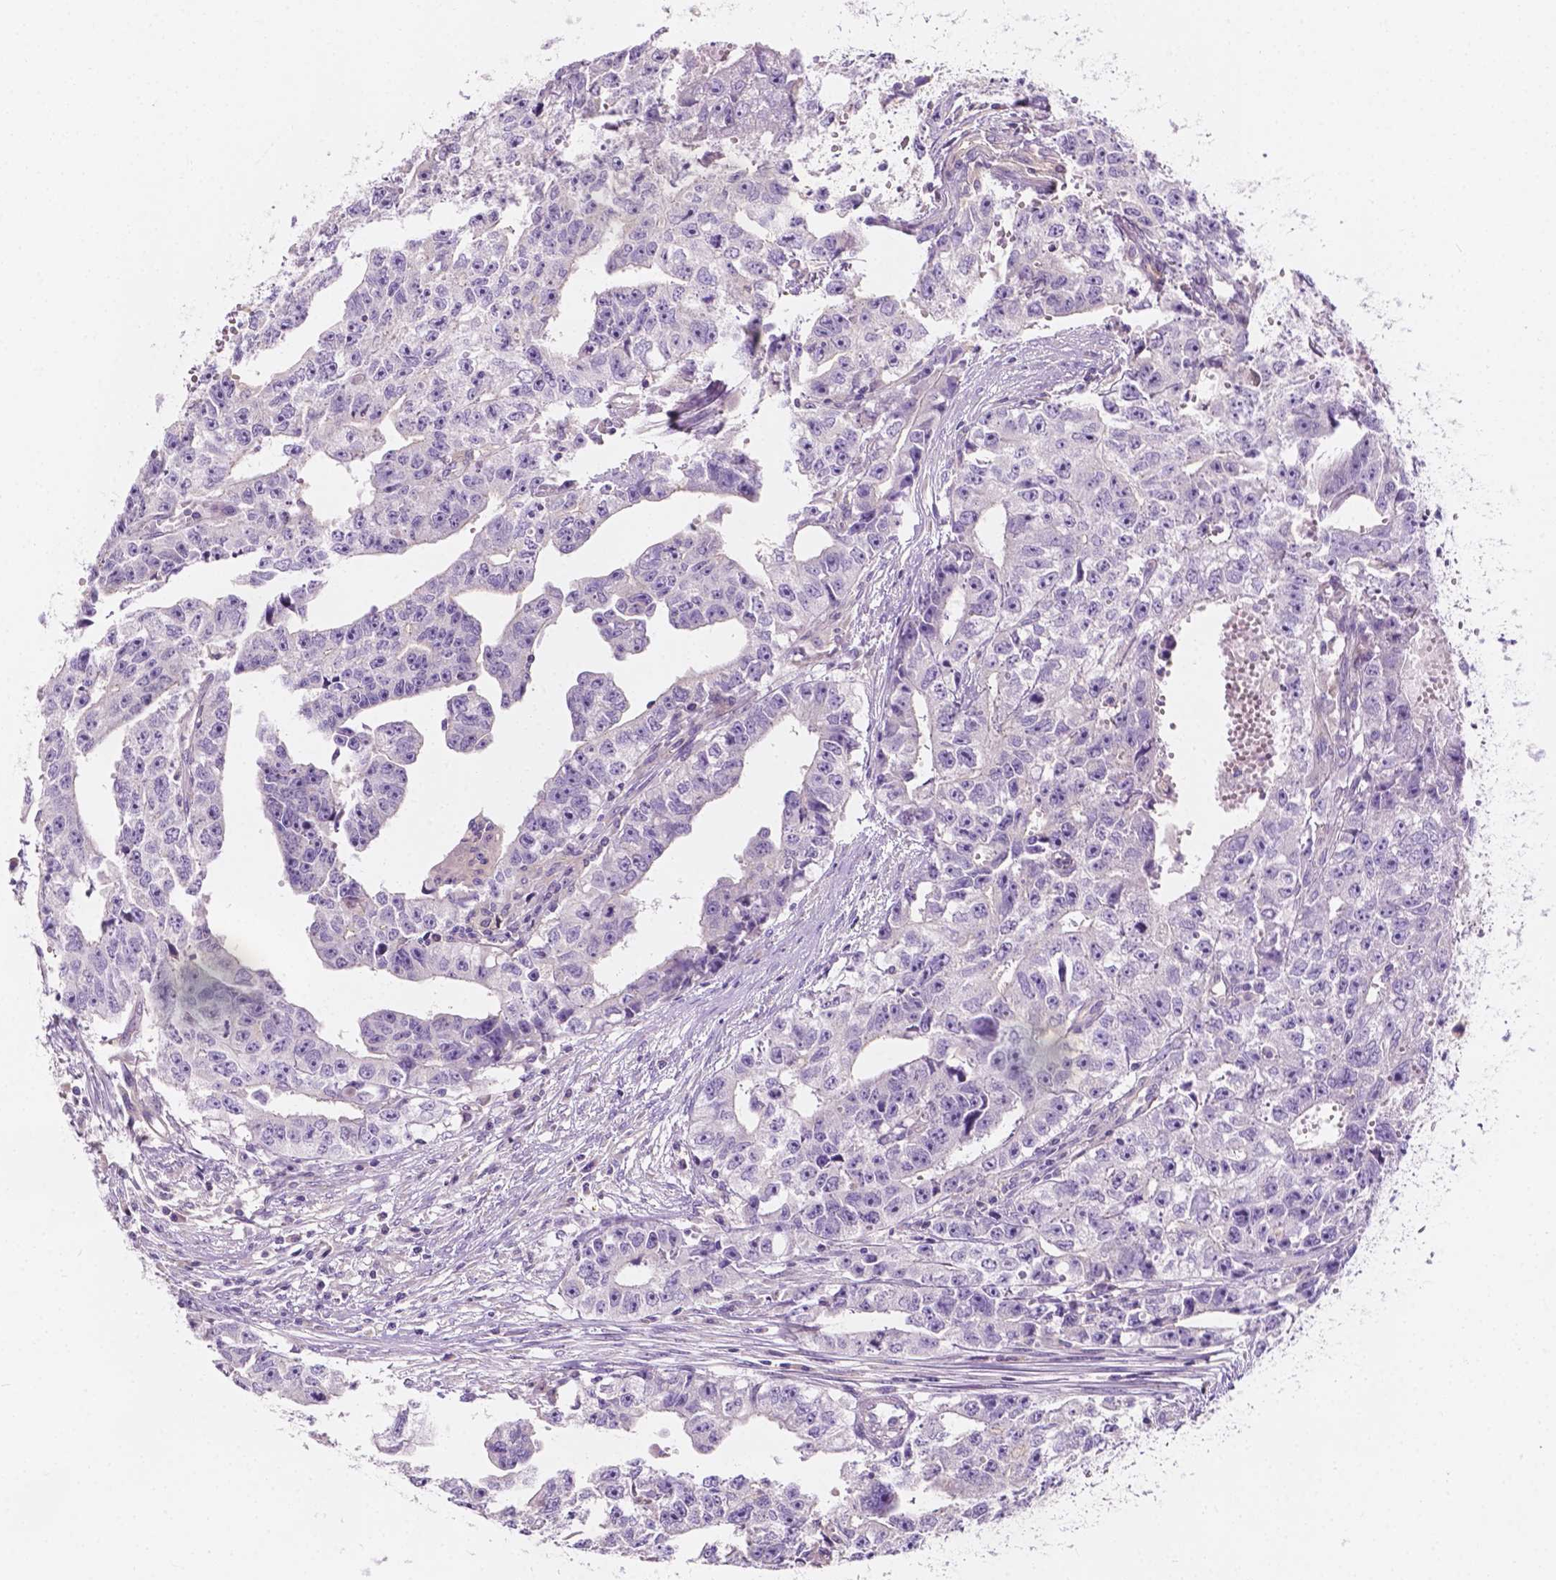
{"staining": {"intensity": "negative", "quantity": "none", "location": "none"}, "tissue": "testis cancer", "cell_type": "Tumor cells", "image_type": "cancer", "snomed": [{"axis": "morphology", "description": "Carcinoma, Embryonal, NOS"}, {"axis": "morphology", "description": "Teratoma, malignant, NOS"}, {"axis": "topography", "description": "Testis"}], "caption": "The histopathology image reveals no staining of tumor cells in malignant teratoma (testis). Nuclei are stained in blue.", "gene": "SIRT2", "patient": {"sex": "male", "age": 24}}